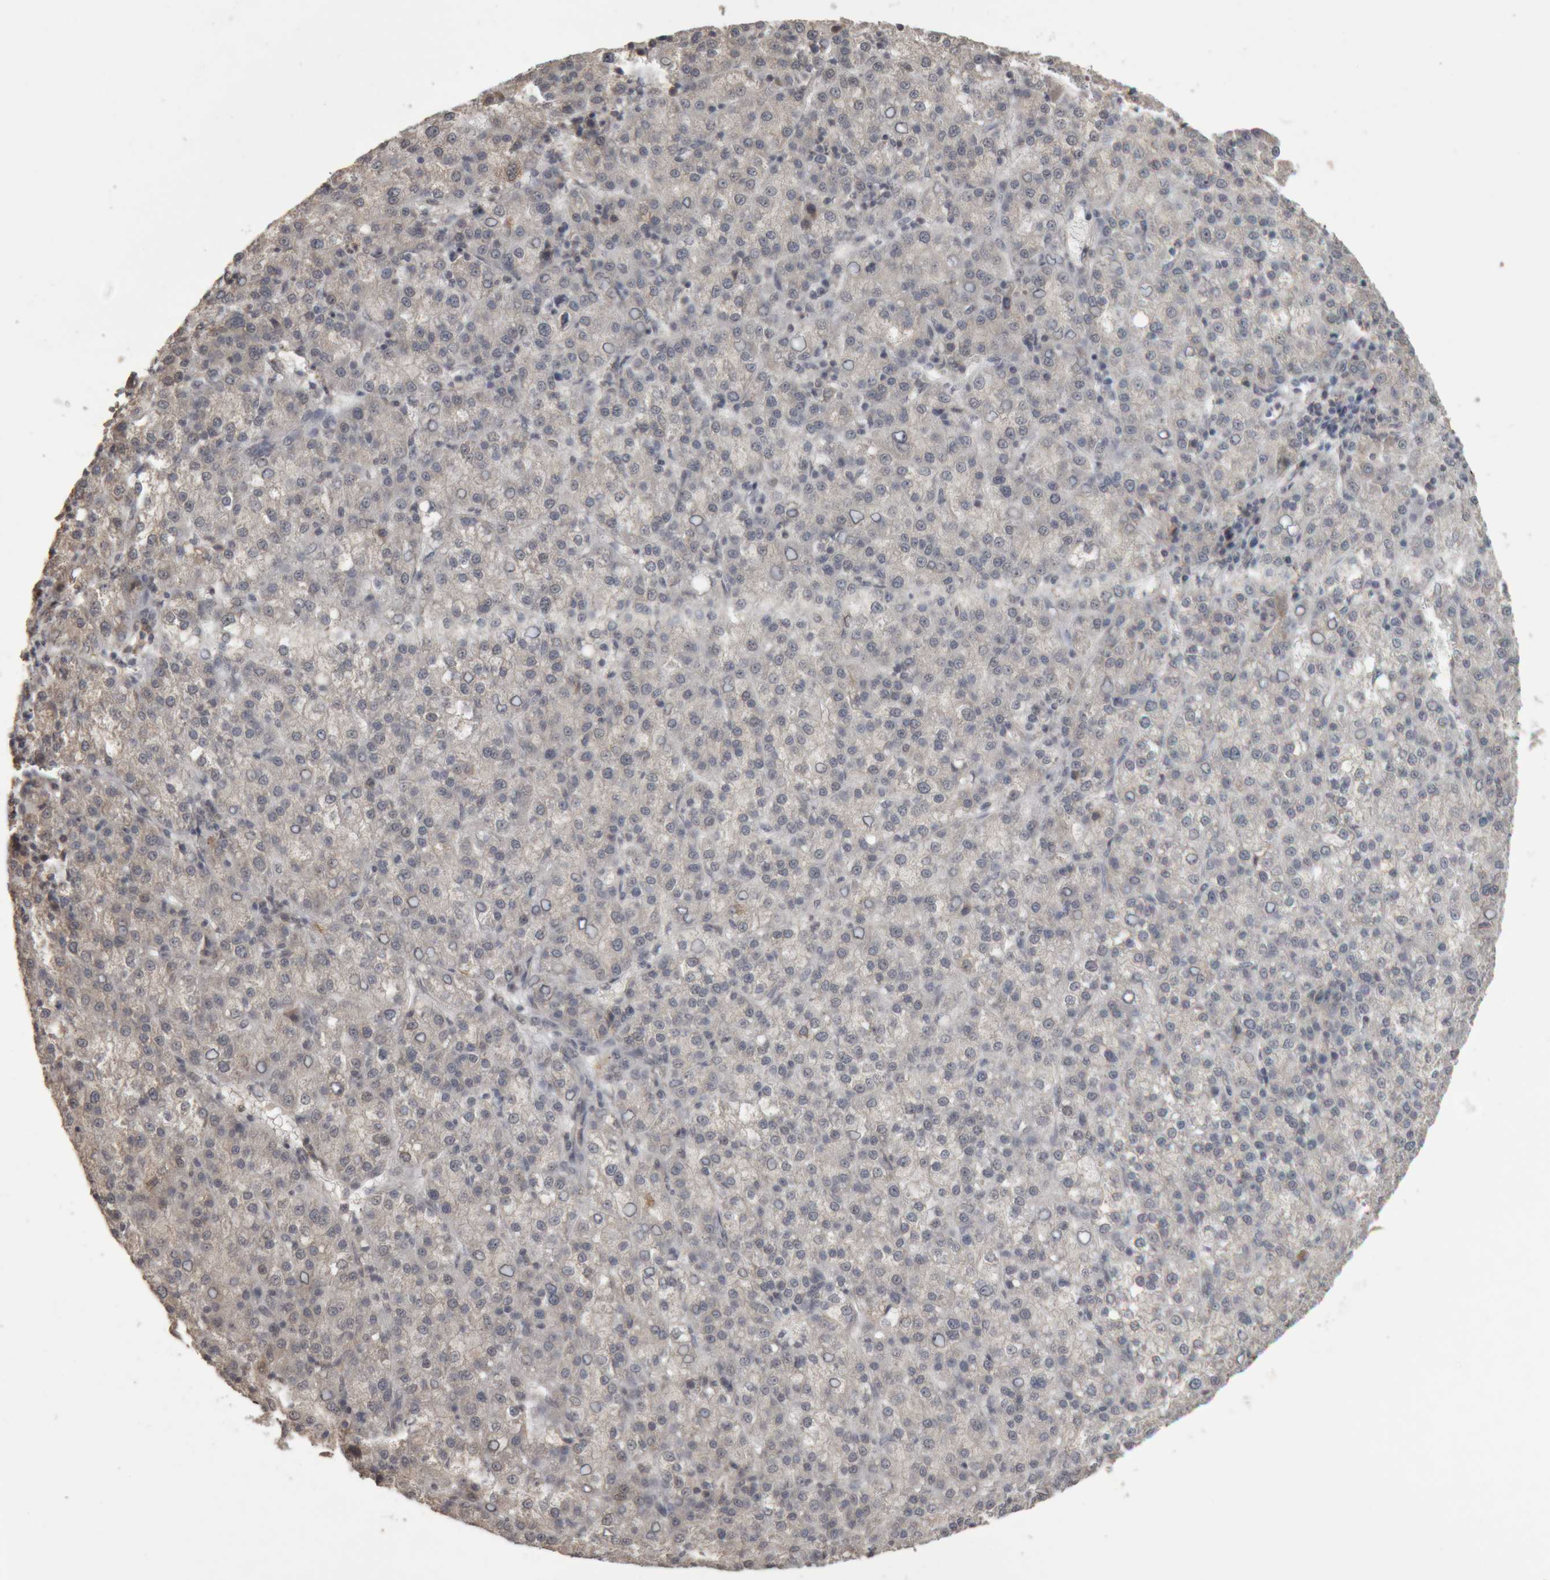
{"staining": {"intensity": "negative", "quantity": "none", "location": "none"}, "tissue": "liver cancer", "cell_type": "Tumor cells", "image_type": "cancer", "snomed": [{"axis": "morphology", "description": "Carcinoma, Hepatocellular, NOS"}, {"axis": "topography", "description": "Liver"}], "caption": "Tumor cells show no significant protein positivity in liver hepatocellular carcinoma.", "gene": "MEP1A", "patient": {"sex": "female", "age": 58}}